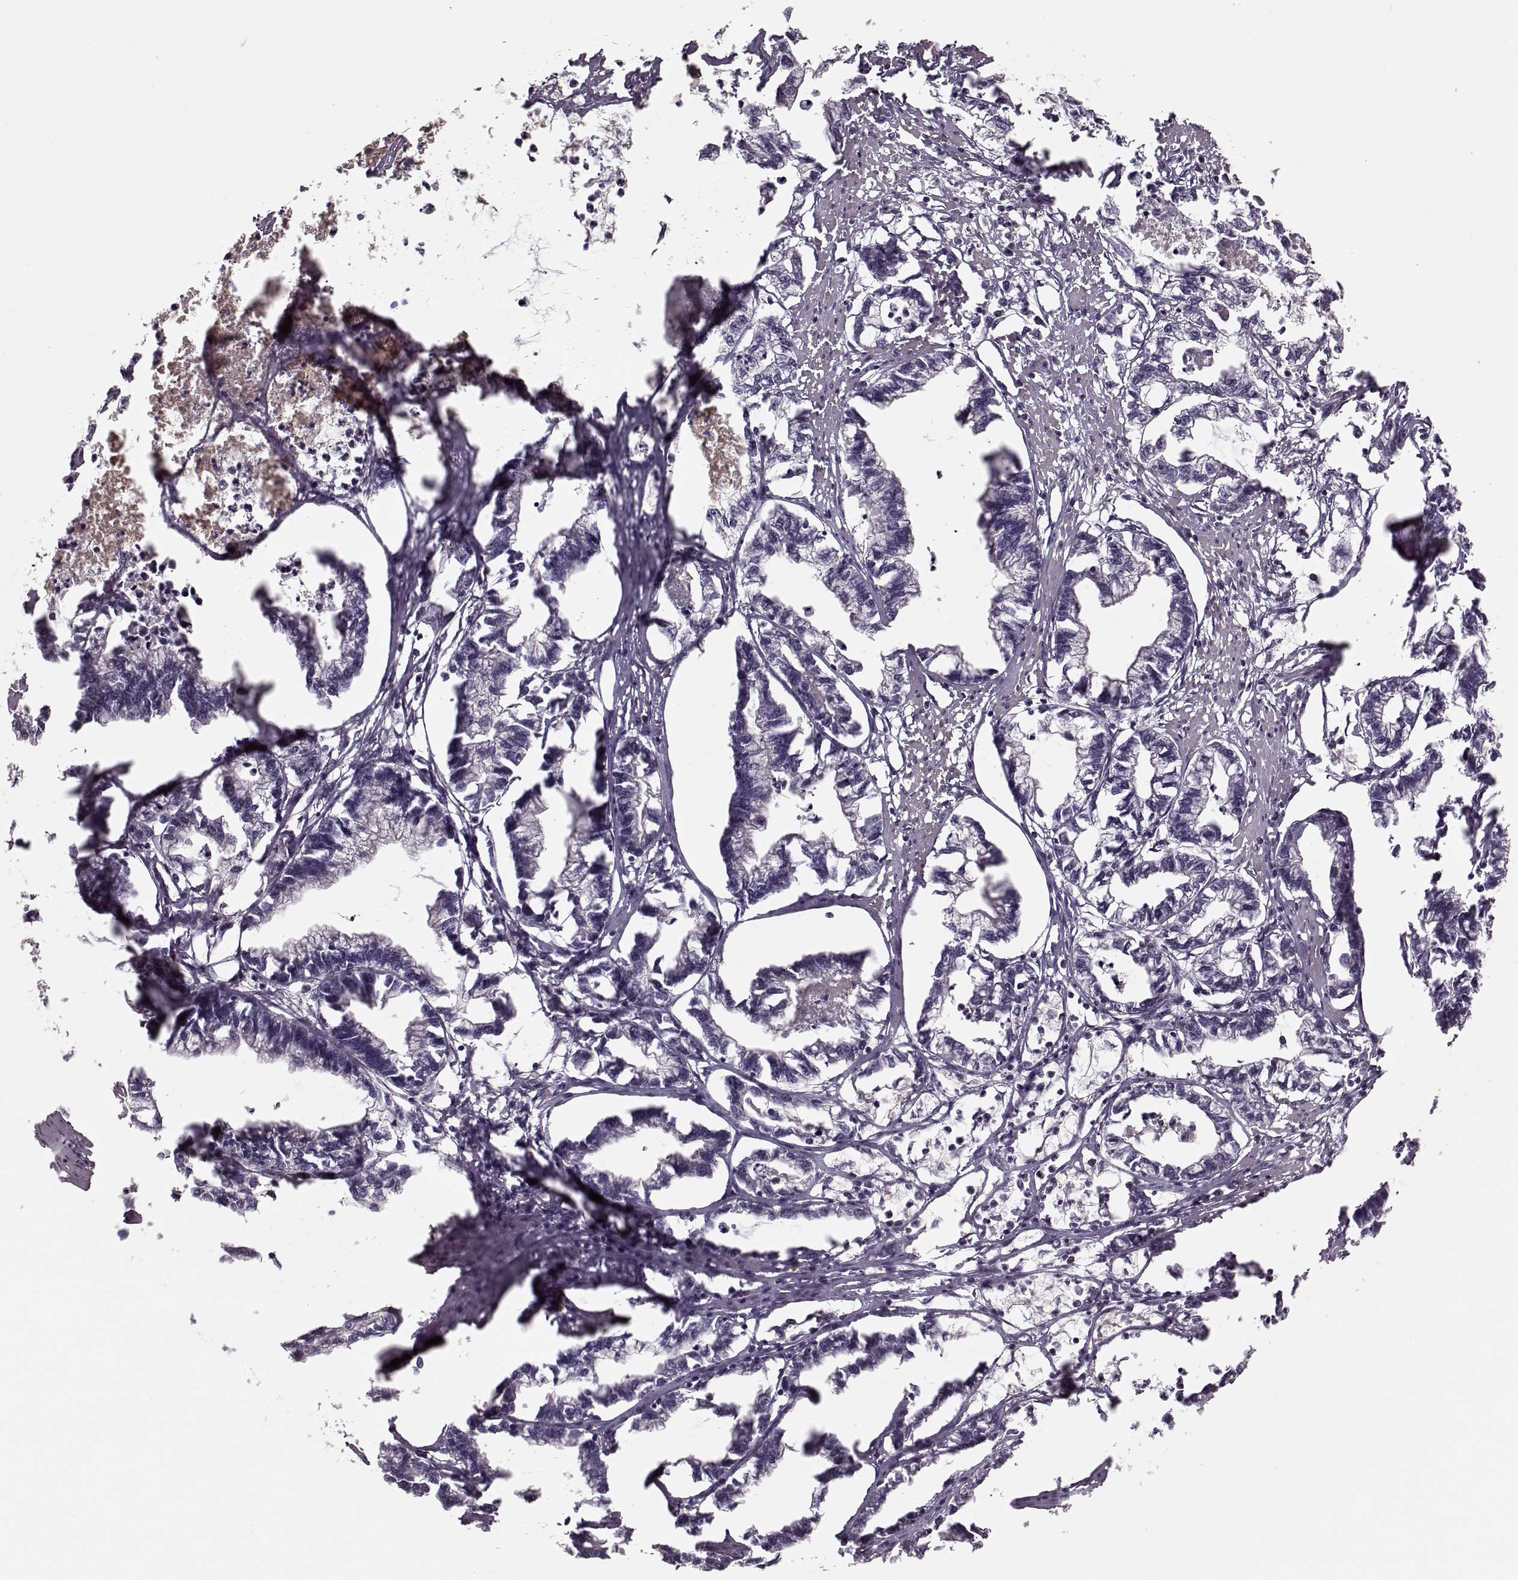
{"staining": {"intensity": "negative", "quantity": "none", "location": "none"}, "tissue": "stomach cancer", "cell_type": "Tumor cells", "image_type": "cancer", "snomed": [{"axis": "morphology", "description": "Adenocarcinoma, NOS"}, {"axis": "topography", "description": "Stomach"}], "caption": "The immunohistochemistry (IHC) histopathology image has no significant positivity in tumor cells of stomach cancer tissue.", "gene": "MTR", "patient": {"sex": "male", "age": 83}}